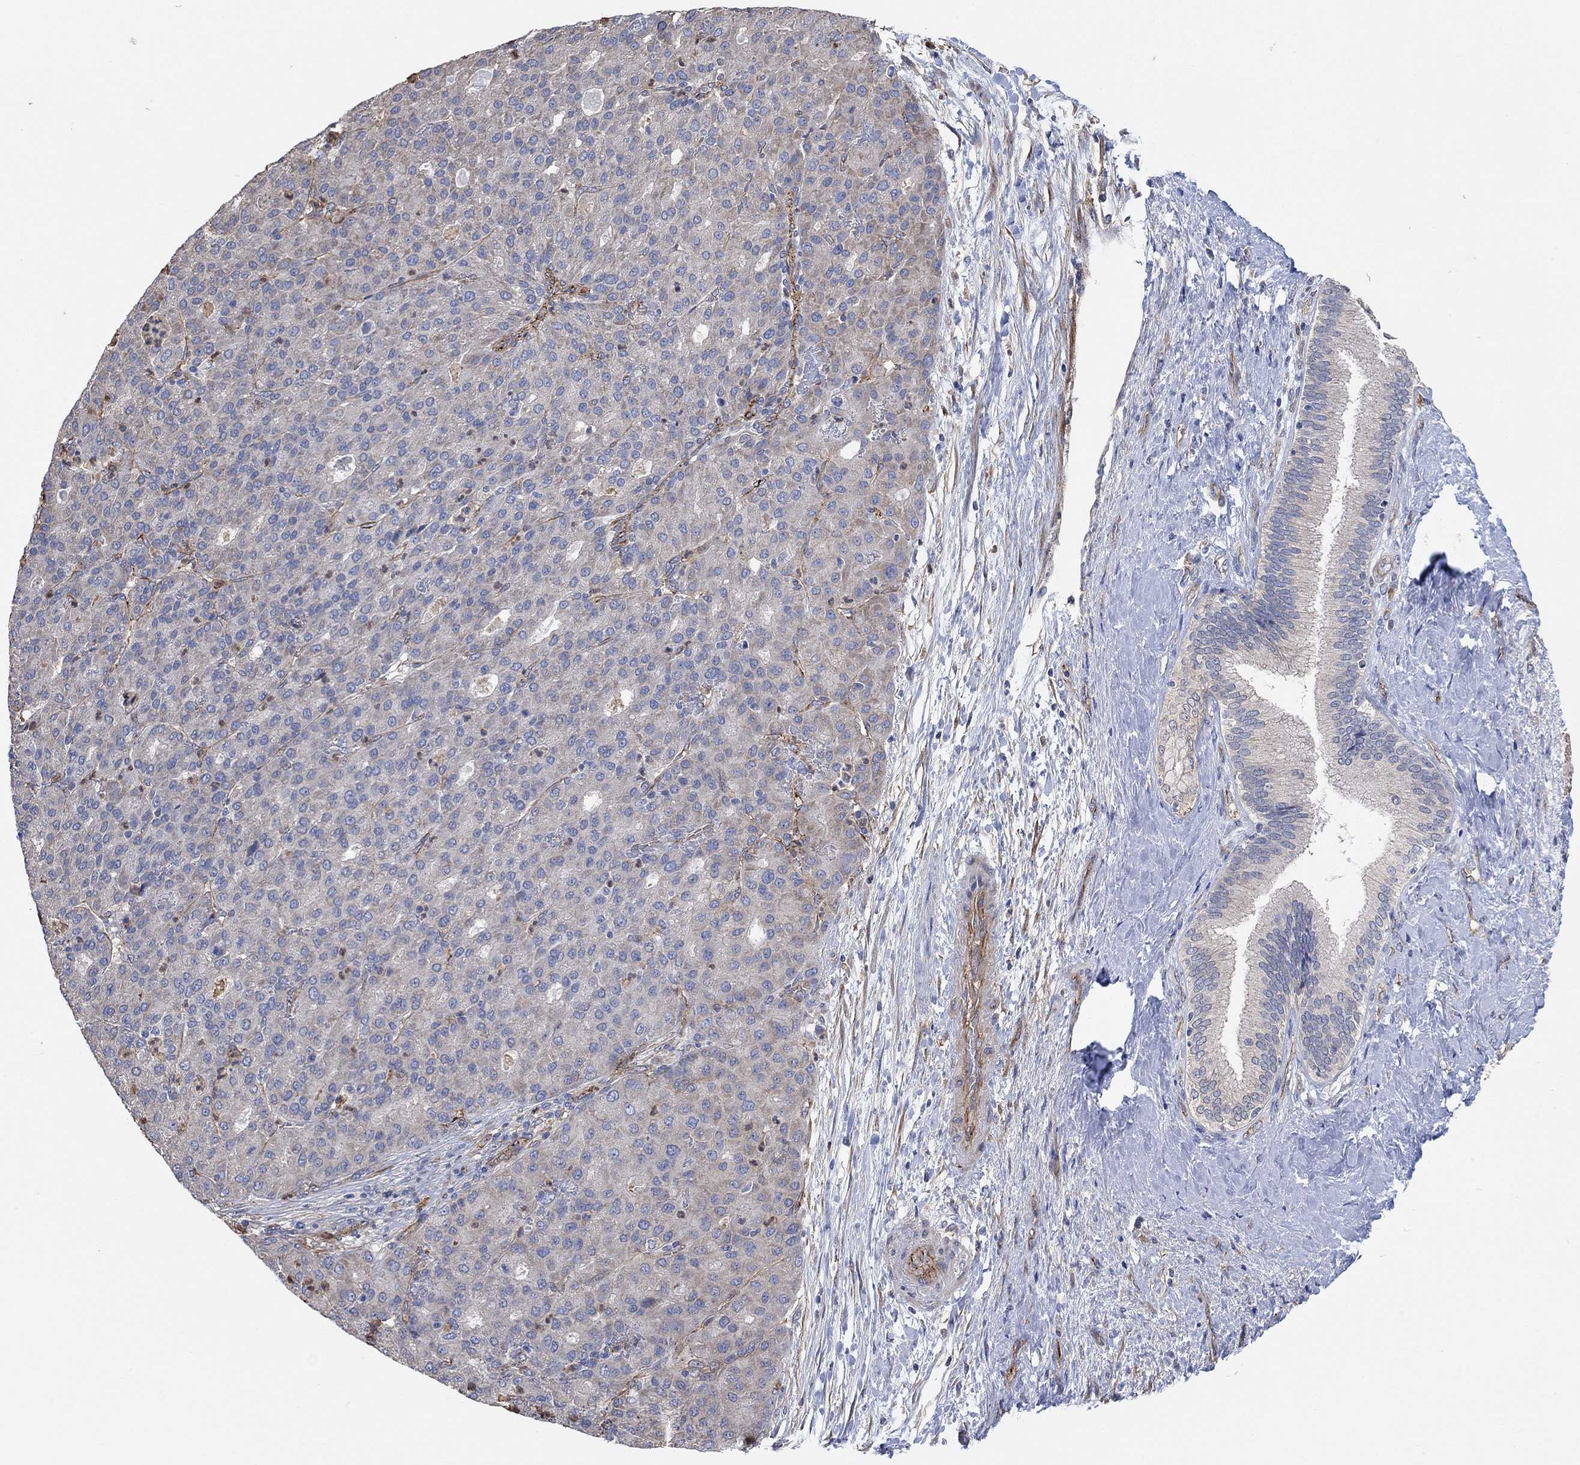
{"staining": {"intensity": "weak", "quantity": "<25%", "location": "cytoplasmic/membranous"}, "tissue": "liver cancer", "cell_type": "Tumor cells", "image_type": "cancer", "snomed": [{"axis": "morphology", "description": "Carcinoma, Hepatocellular, NOS"}, {"axis": "topography", "description": "Liver"}], "caption": "Tumor cells show no significant protein positivity in hepatocellular carcinoma (liver). Brightfield microscopy of immunohistochemistry stained with DAB (brown) and hematoxylin (blue), captured at high magnification.", "gene": "SYT16", "patient": {"sex": "male", "age": 65}}